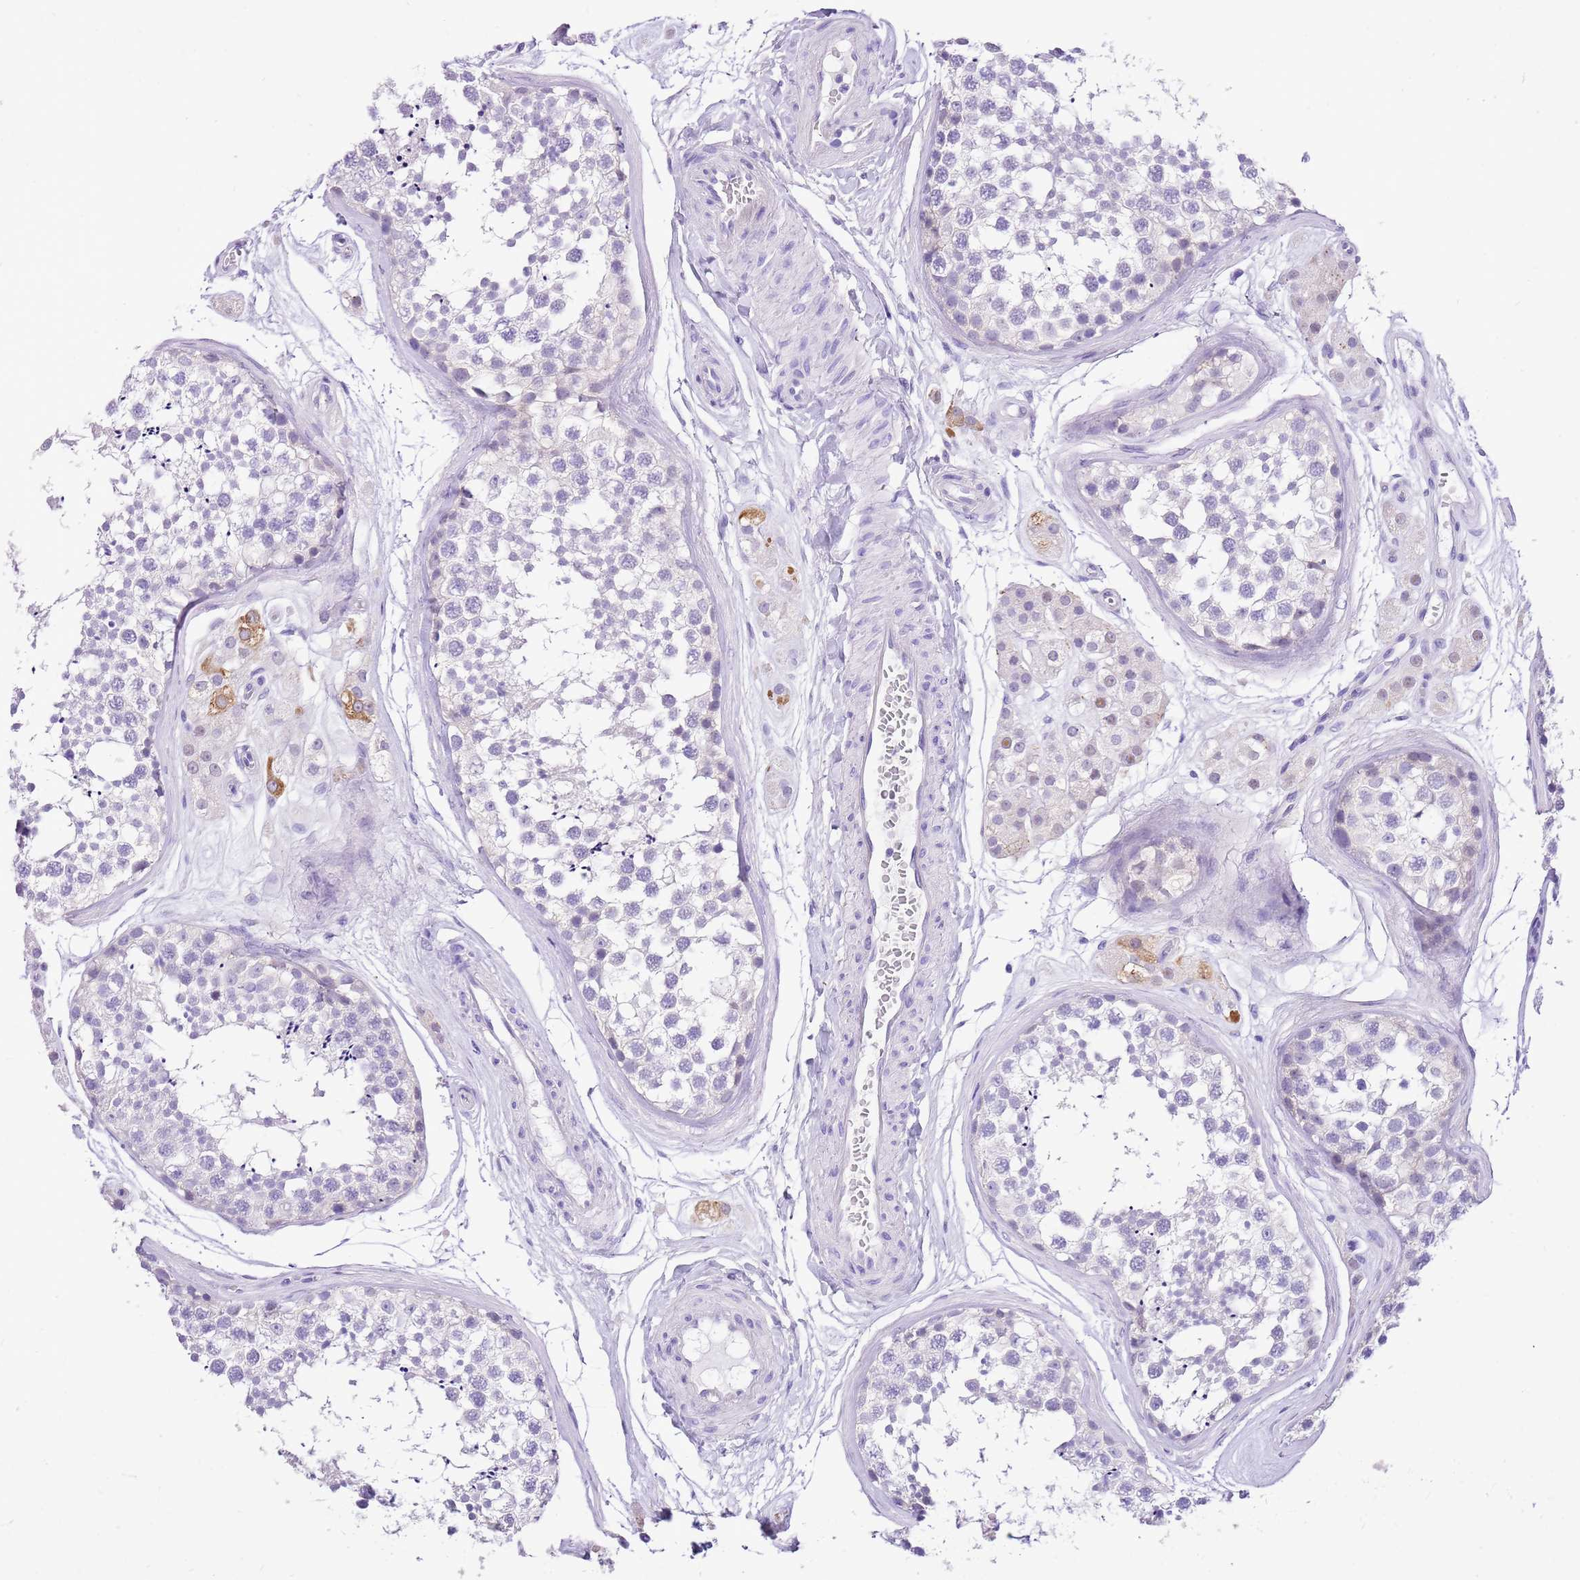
{"staining": {"intensity": "negative", "quantity": "none", "location": "none"}, "tissue": "testis", "cell_type": "Cells in seminiferous ducts", "image_type": "normal", "snomed": [{"axis": "morphology", "description": "Normal tissue, NOS"}, {"axis": "topography", "description": "Testis"}], "caption": "Immunohistochemistry (IHC) image of normal testis stained for a protein (brown), which exhibits no expression in cells in seminiferous ducts. Brightfield microscopy of immunohistochemistry (IHC) stained with DAB (brown) and hematoxylin (blue), captured at high magnification.", "gene": "R3HDM4", "patient": {"sex": "male", "age": 56}}